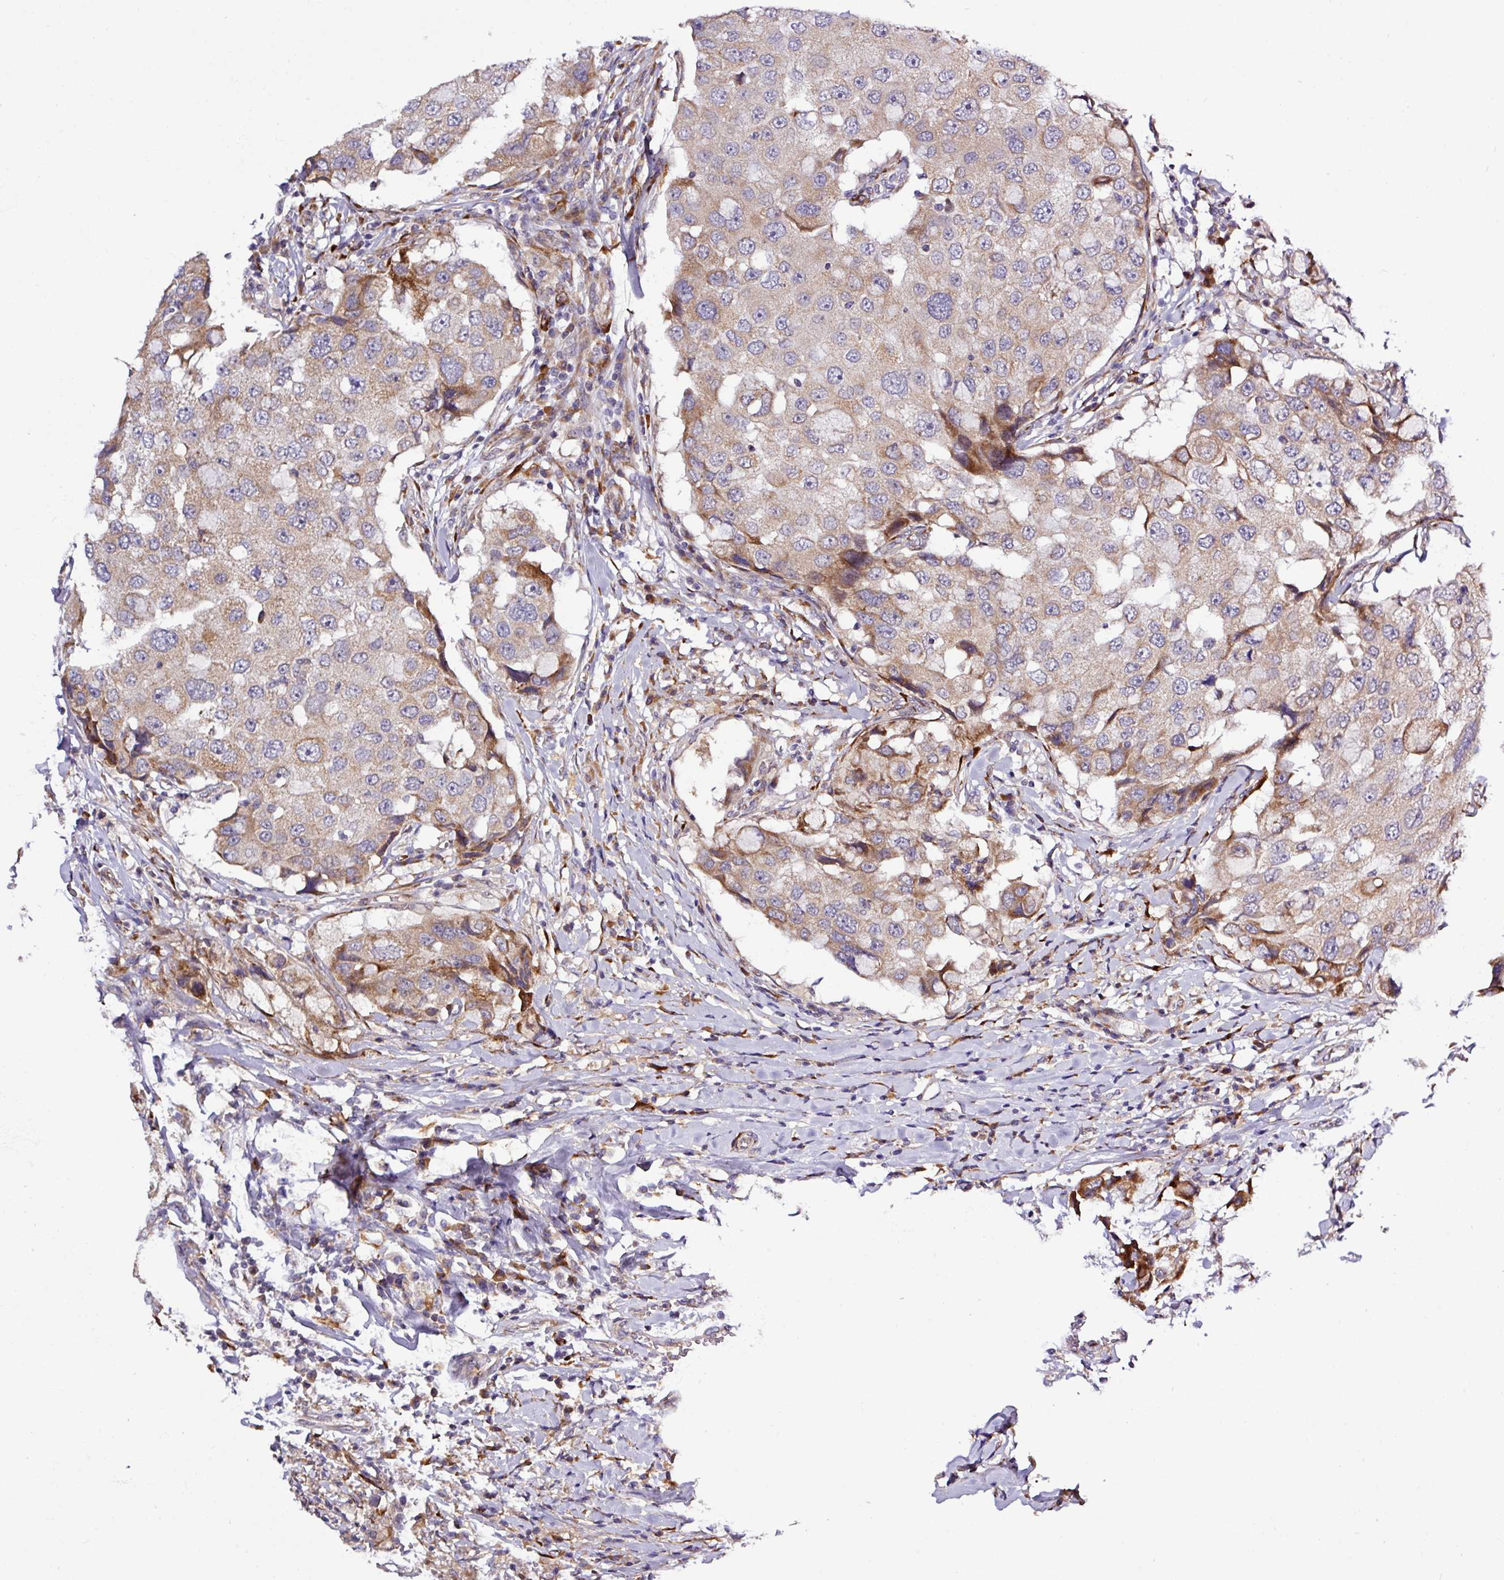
{"staining": {"intensity": "weak", "quantity": "25%-75%", "location": "cytoplasmic/membranous"}, "tissue": "breast cancer", "cell_type": "Tumor cells", "image_type": "cancer", "snomed": [{"axis": "morphology", "description": "Duct carcinoma"}, {"axis": "topography", "description": "Breast"}], "caption": "A histopathology image showing weak cytoplasmic/membranous expression in about 25%-75% of tumor cells in breast cancer, as visualized by brown immunohistochemical staining.", "gene": "TM2D2", "patient": {"sex": "female", "age": 27}}